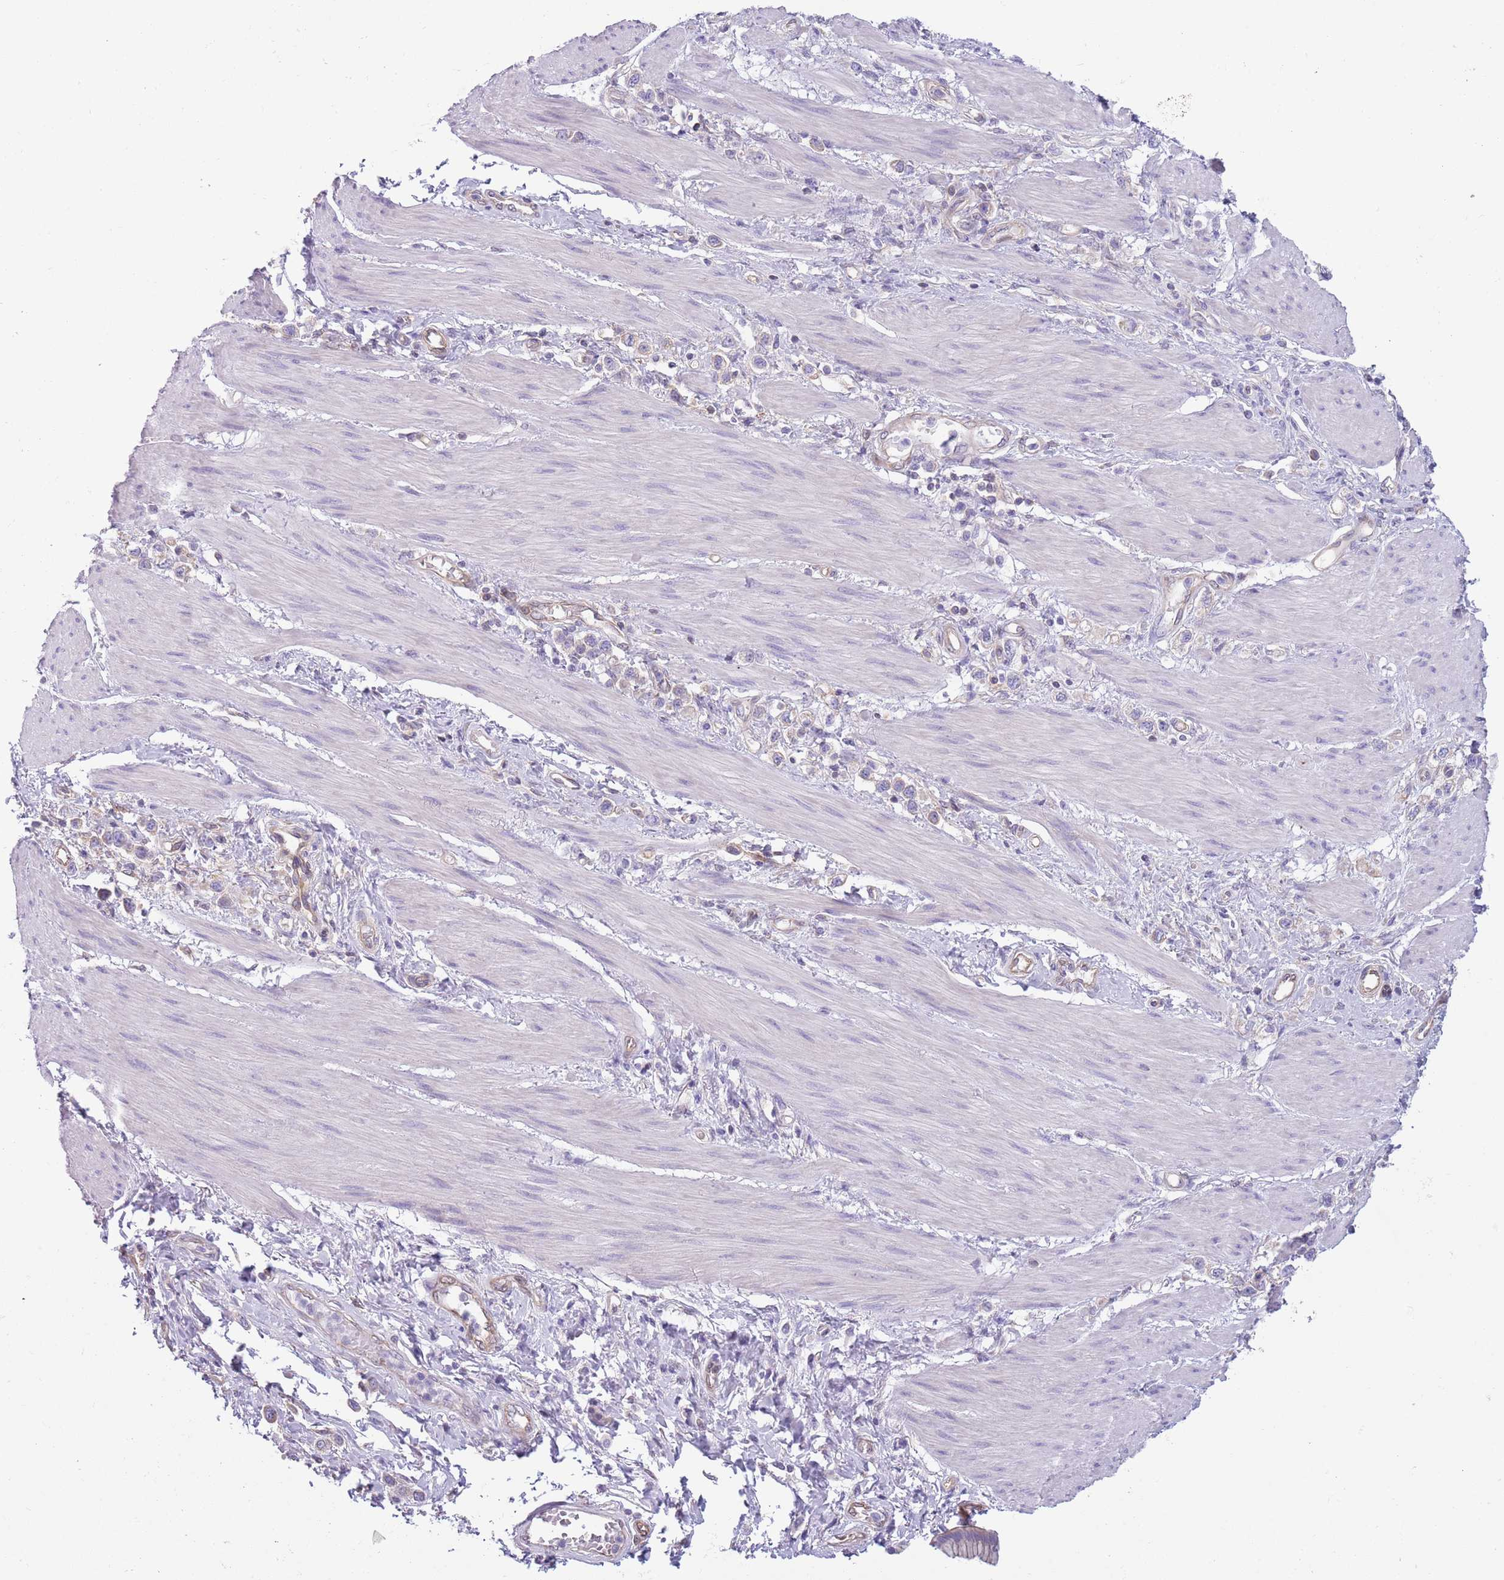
{"staining": {"intensity": "negative", "quantity": "none", "location": "none"}, "tissue": "stomach cancer", "cell_type": "Tumor cells", "image_type": "cancer", "snomed": [{"axis": "morphology", "description": "Adenocarcinoma, NOS"}, {"axis": "topography", "description": "Stomach"}], "caption": "The photomicrograph exhibits no staining of tumor cells in stomach cancer. Nuclei are stained in blue.", "gene": "RBP3", "patient": {"sex": "female", "age": 65}}